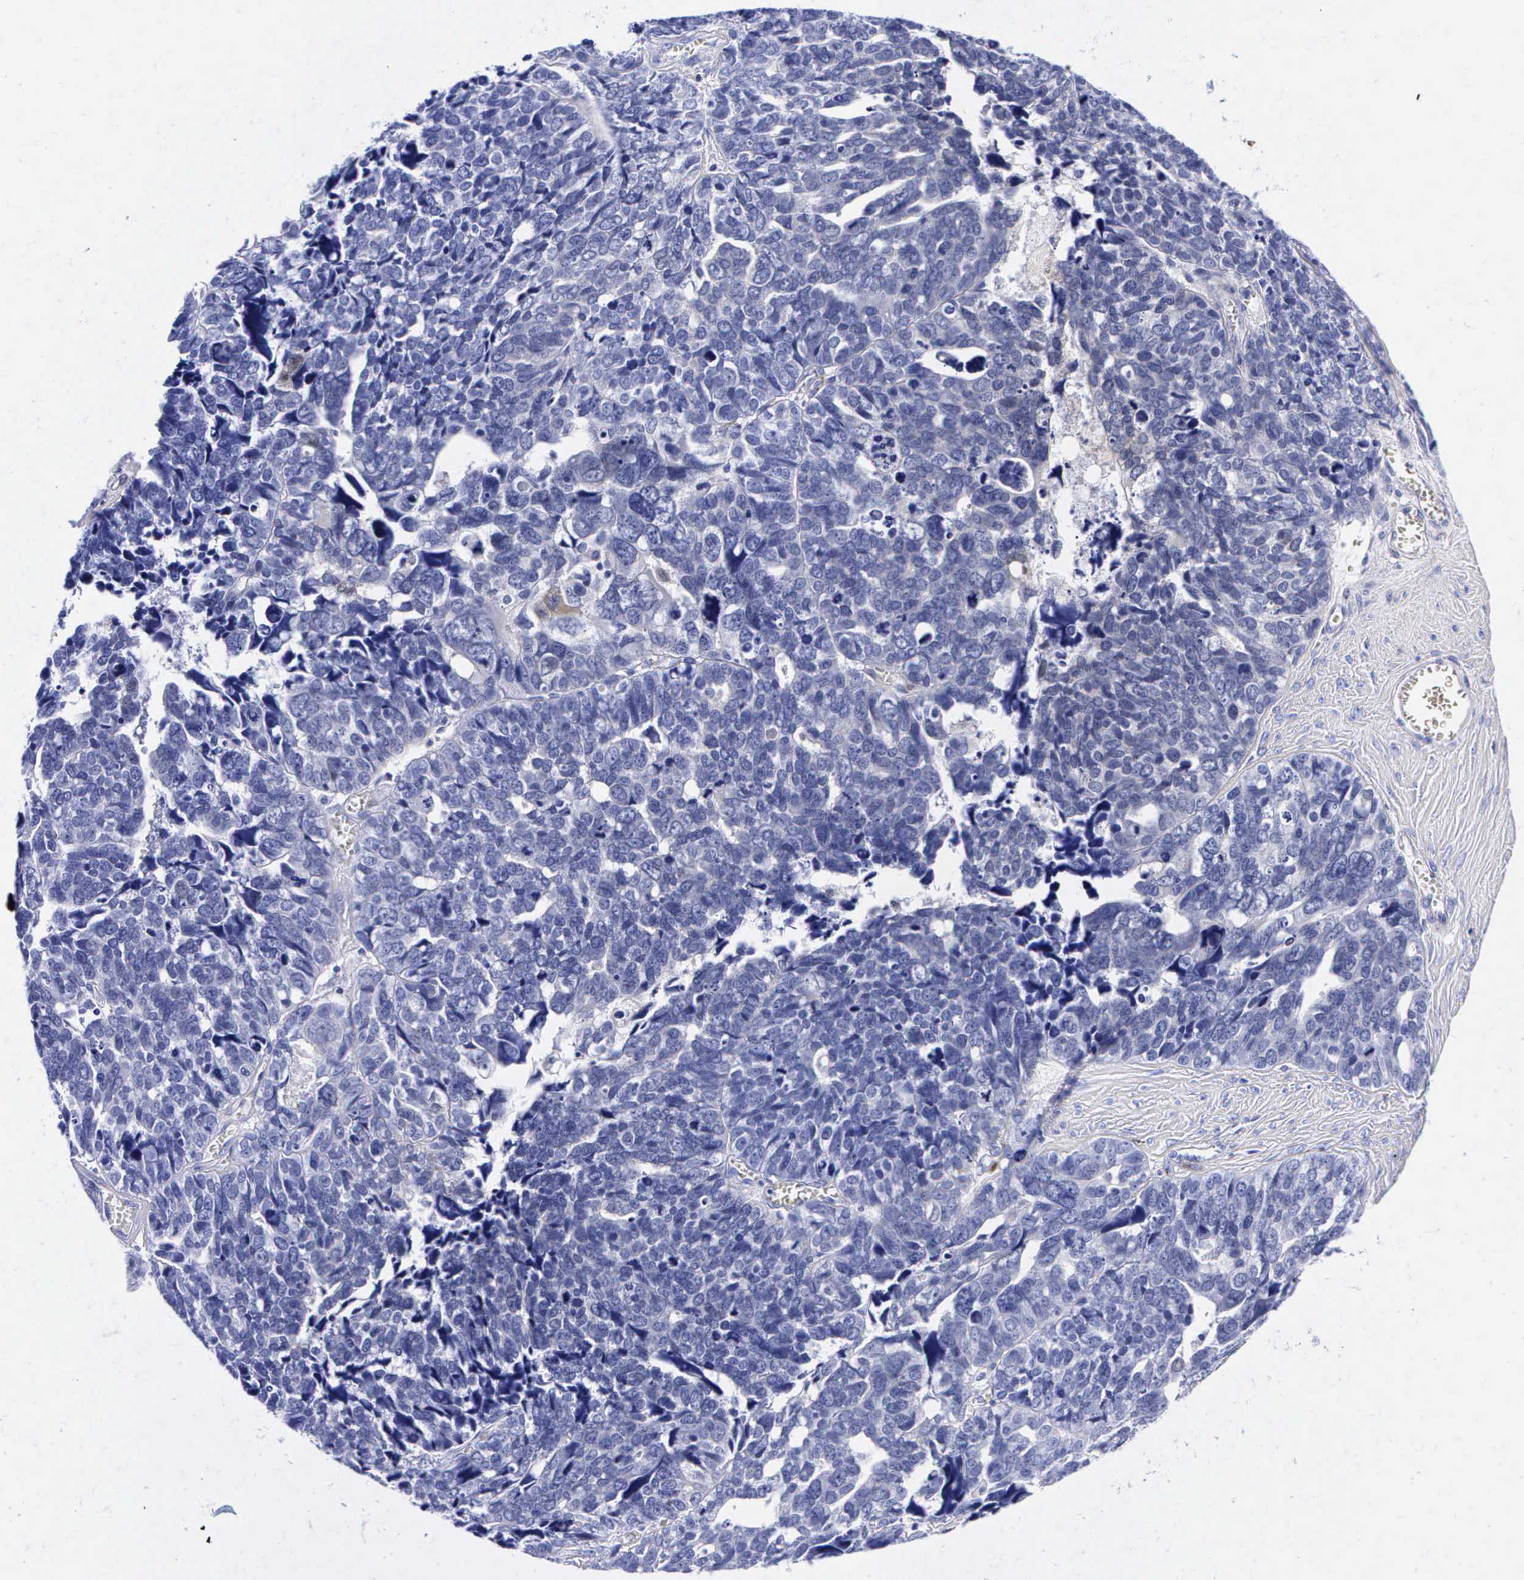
{"staining": {"intensity": "negative", "quantity": "none", "location": "none"}, "tissue": "ovarian cancer", "cell_type": "Tumor cells", "image_type": "cancer", "snomed": [{"axis": "morphology", "description": "Cystadenocarcinoma, serous, NOS"}, {"axis": "topography", "description": "Ovary"}], "caption": "Ovarian serous cystadenocarcinoma was stained to show a protein in brown. There is no significant staining in tumor cells.", "gene": "ENO2", "patient": {"sex": "female", "age": 77}}